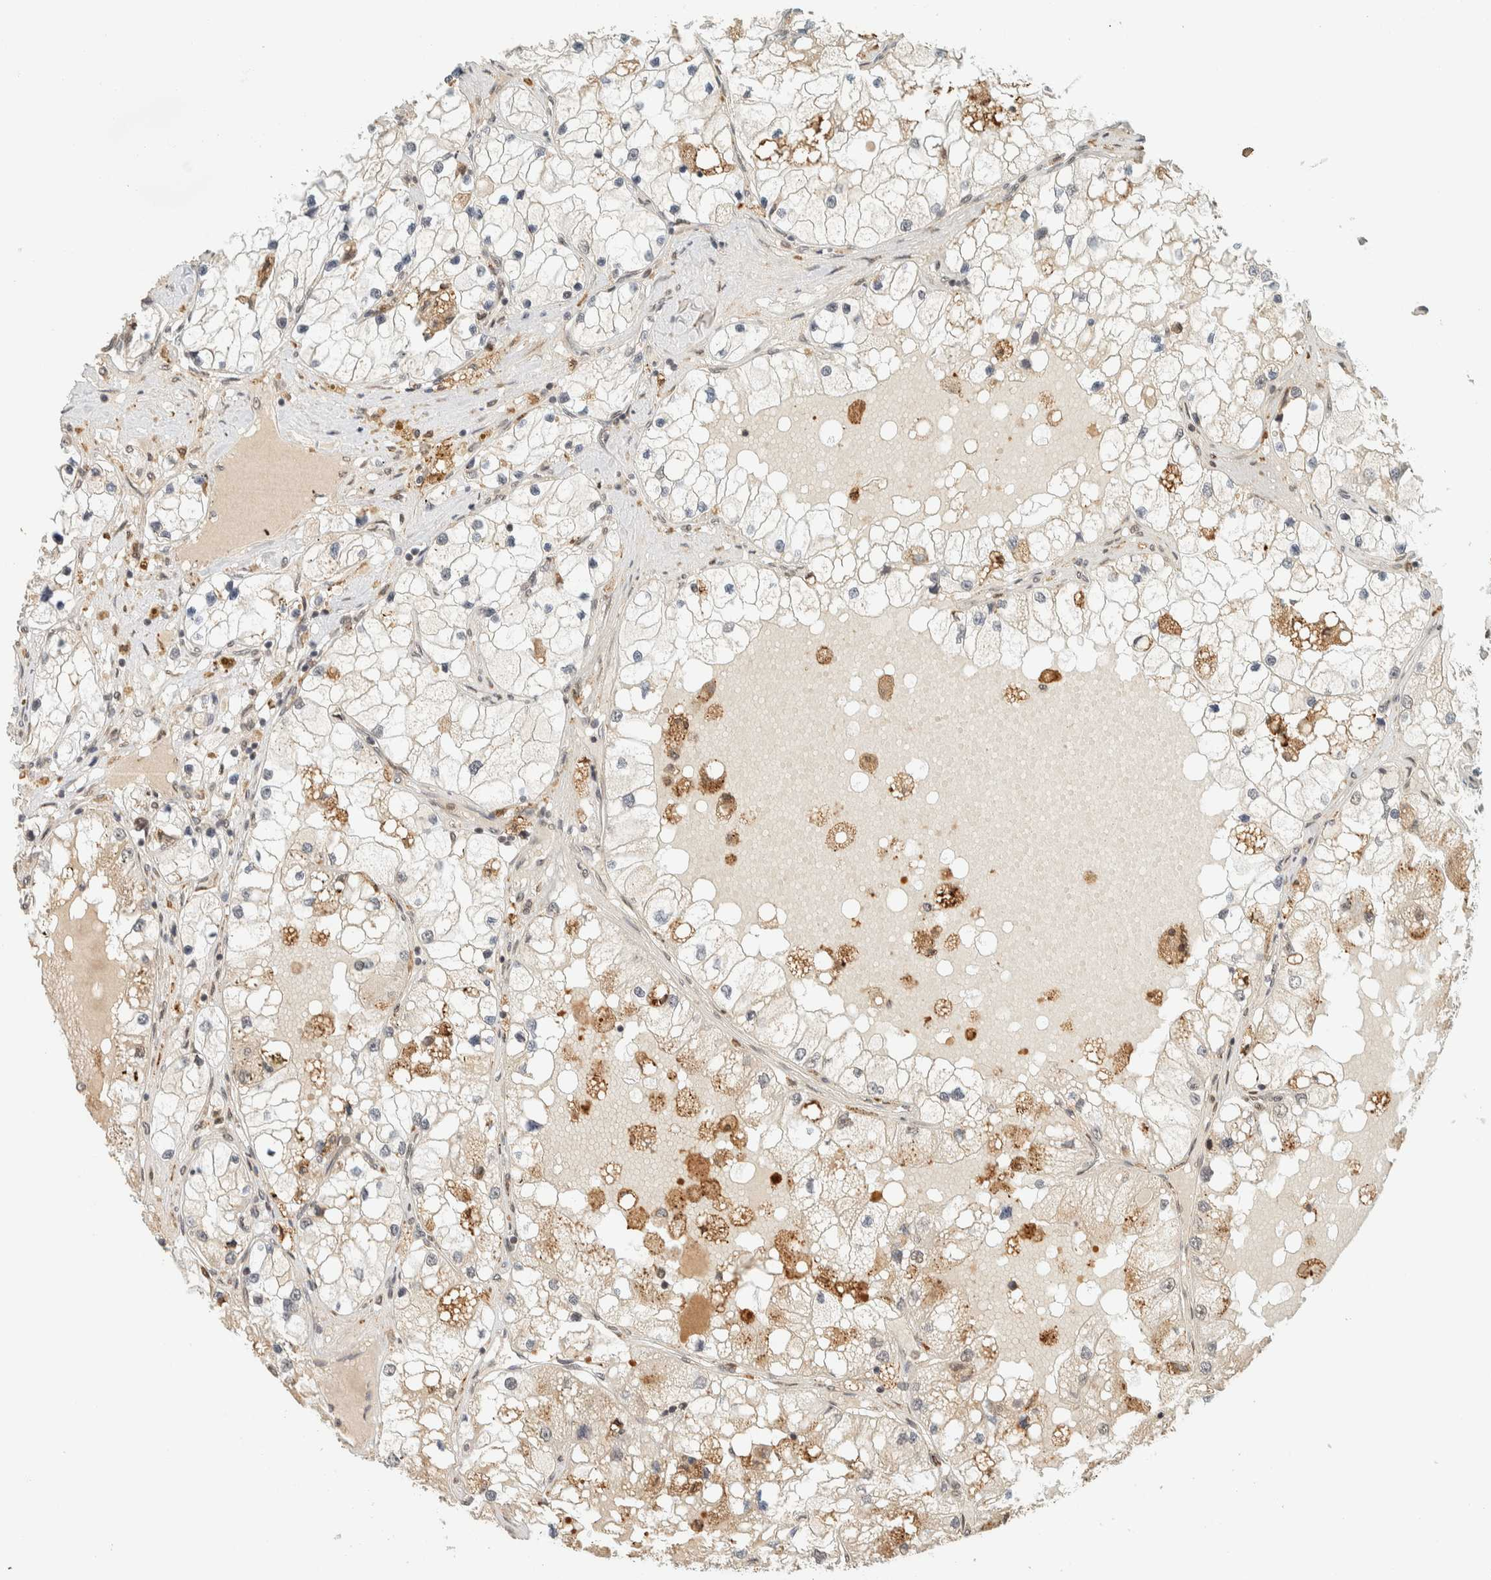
{"staining": {"intensity": "weak", "quantity": "25%-75%", "location": "cytoplasmic/membranous"}, "tissue": "renal cancer", "cell_type": "Tumor cells", "image_type": "cancer", "snomed": [{"axis": "morphology", "description": "Adenocarcinoma, NOS"}, {"axis": "topography", "description": "Kidney"}], "caption": "High-magnification brightfield microscopy of adenocarcinoma (renal) stained with DAB (3,3'-diaminobenzidine) (brown) and counterstained with hematoxylin (blue). tumor cells exhibit weak cytoplasmic/membranous positivity is appreciated in approximately25%-75% of cells.", "gene": "ITPRID1", "patient": {"sex": "male", "age": 68}}